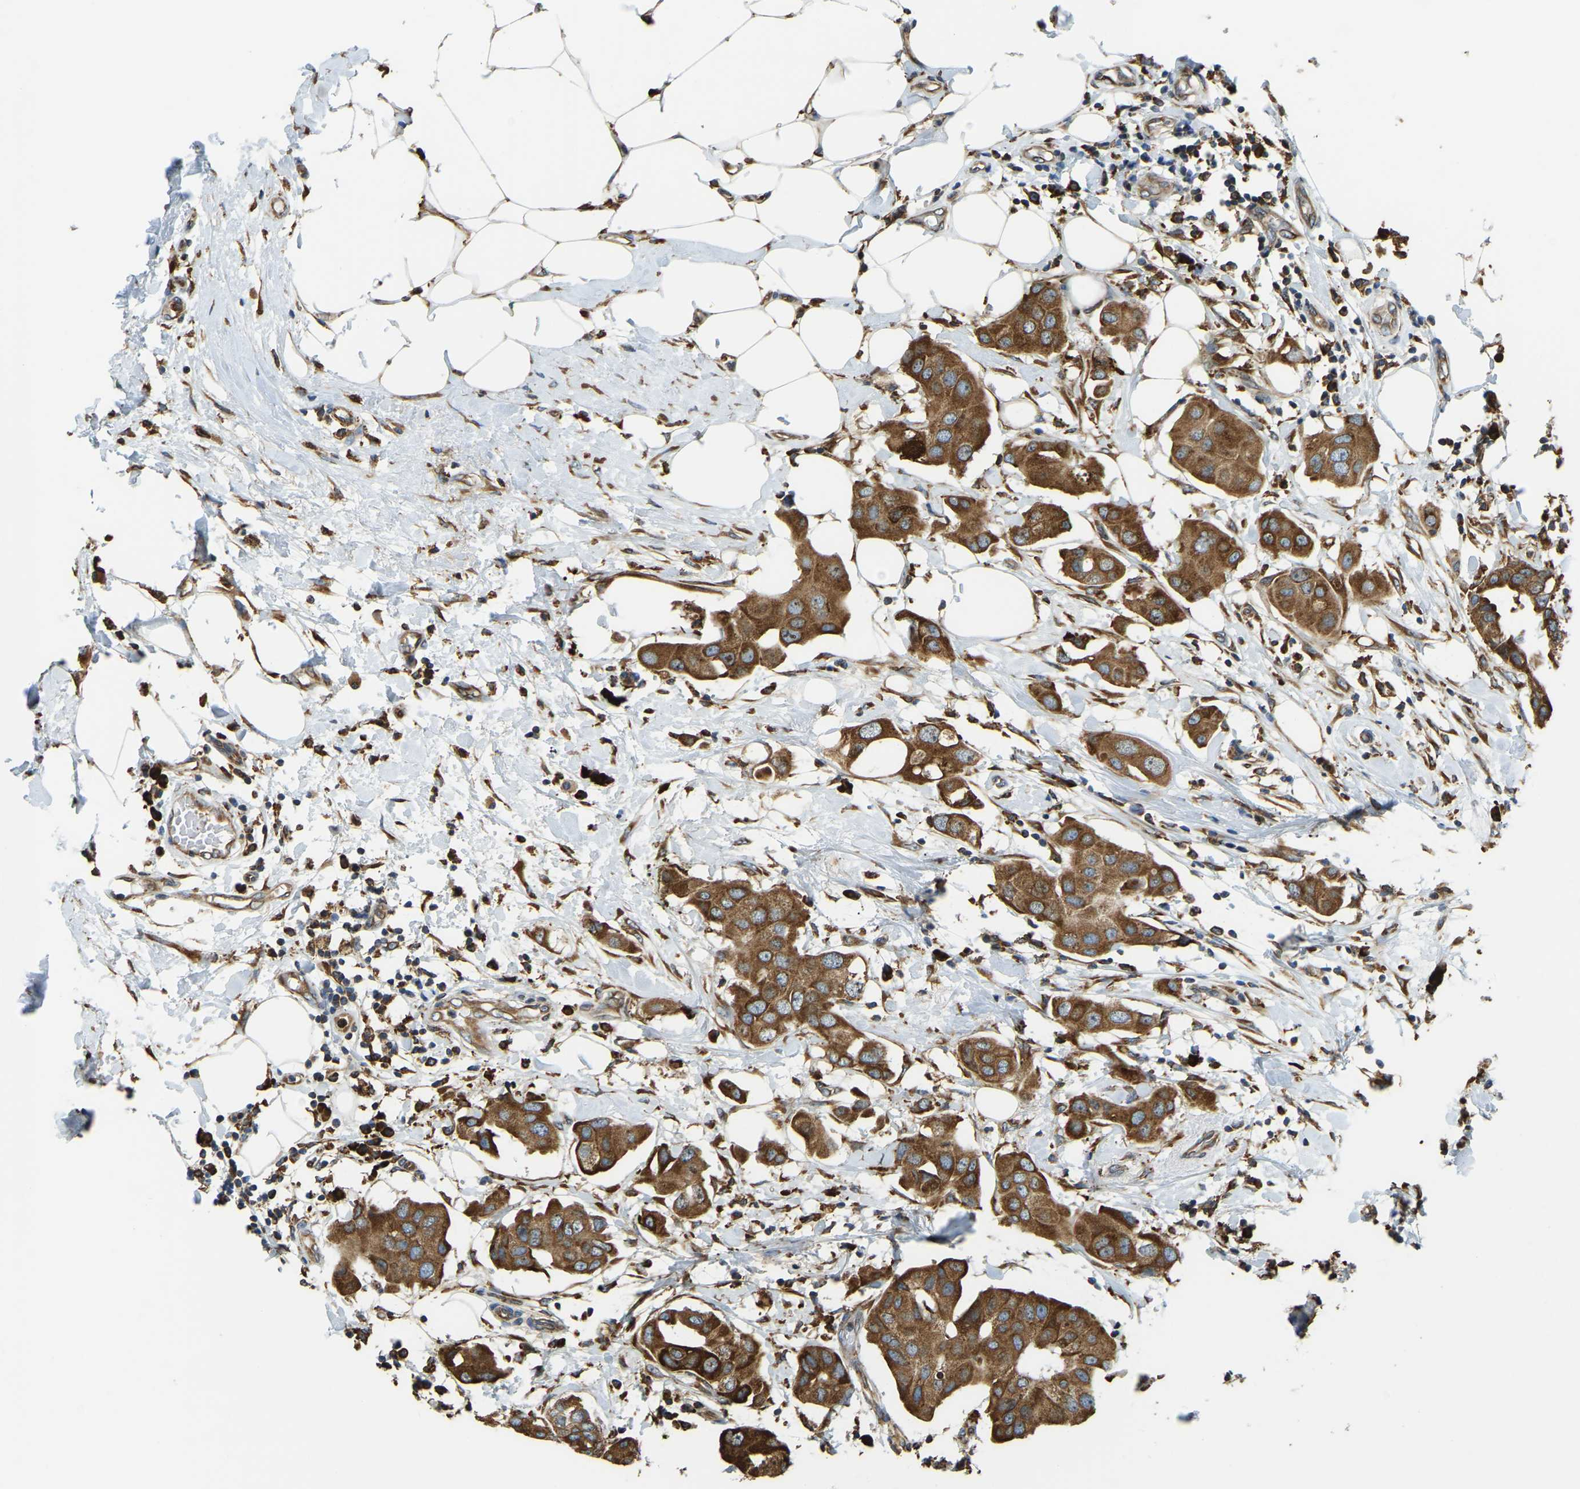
{"staining": {"intensity": "strong", "quantity": ">75%", "location": "cytoplasmic/membranous"}, "tissue": "breast cancer", "cell_type": "Tumor cells", "image_type": "cancer", "snomed": [{"axis": "morphology", "description": "Duct carcinoma"}, {"axis": "topography", "description": "Breast"}], "caption": "DAB immunohistochemical staining of human breast invasive ductal carcinoma exhibits strong cytoplasmic/membranous protein positivity in about >75% of tumor cells. (brown staining indicates protein expression, while blue staining denotes nuclei).", "gene": "RNF115", "patient": {"sex": "female", "age": 40}}